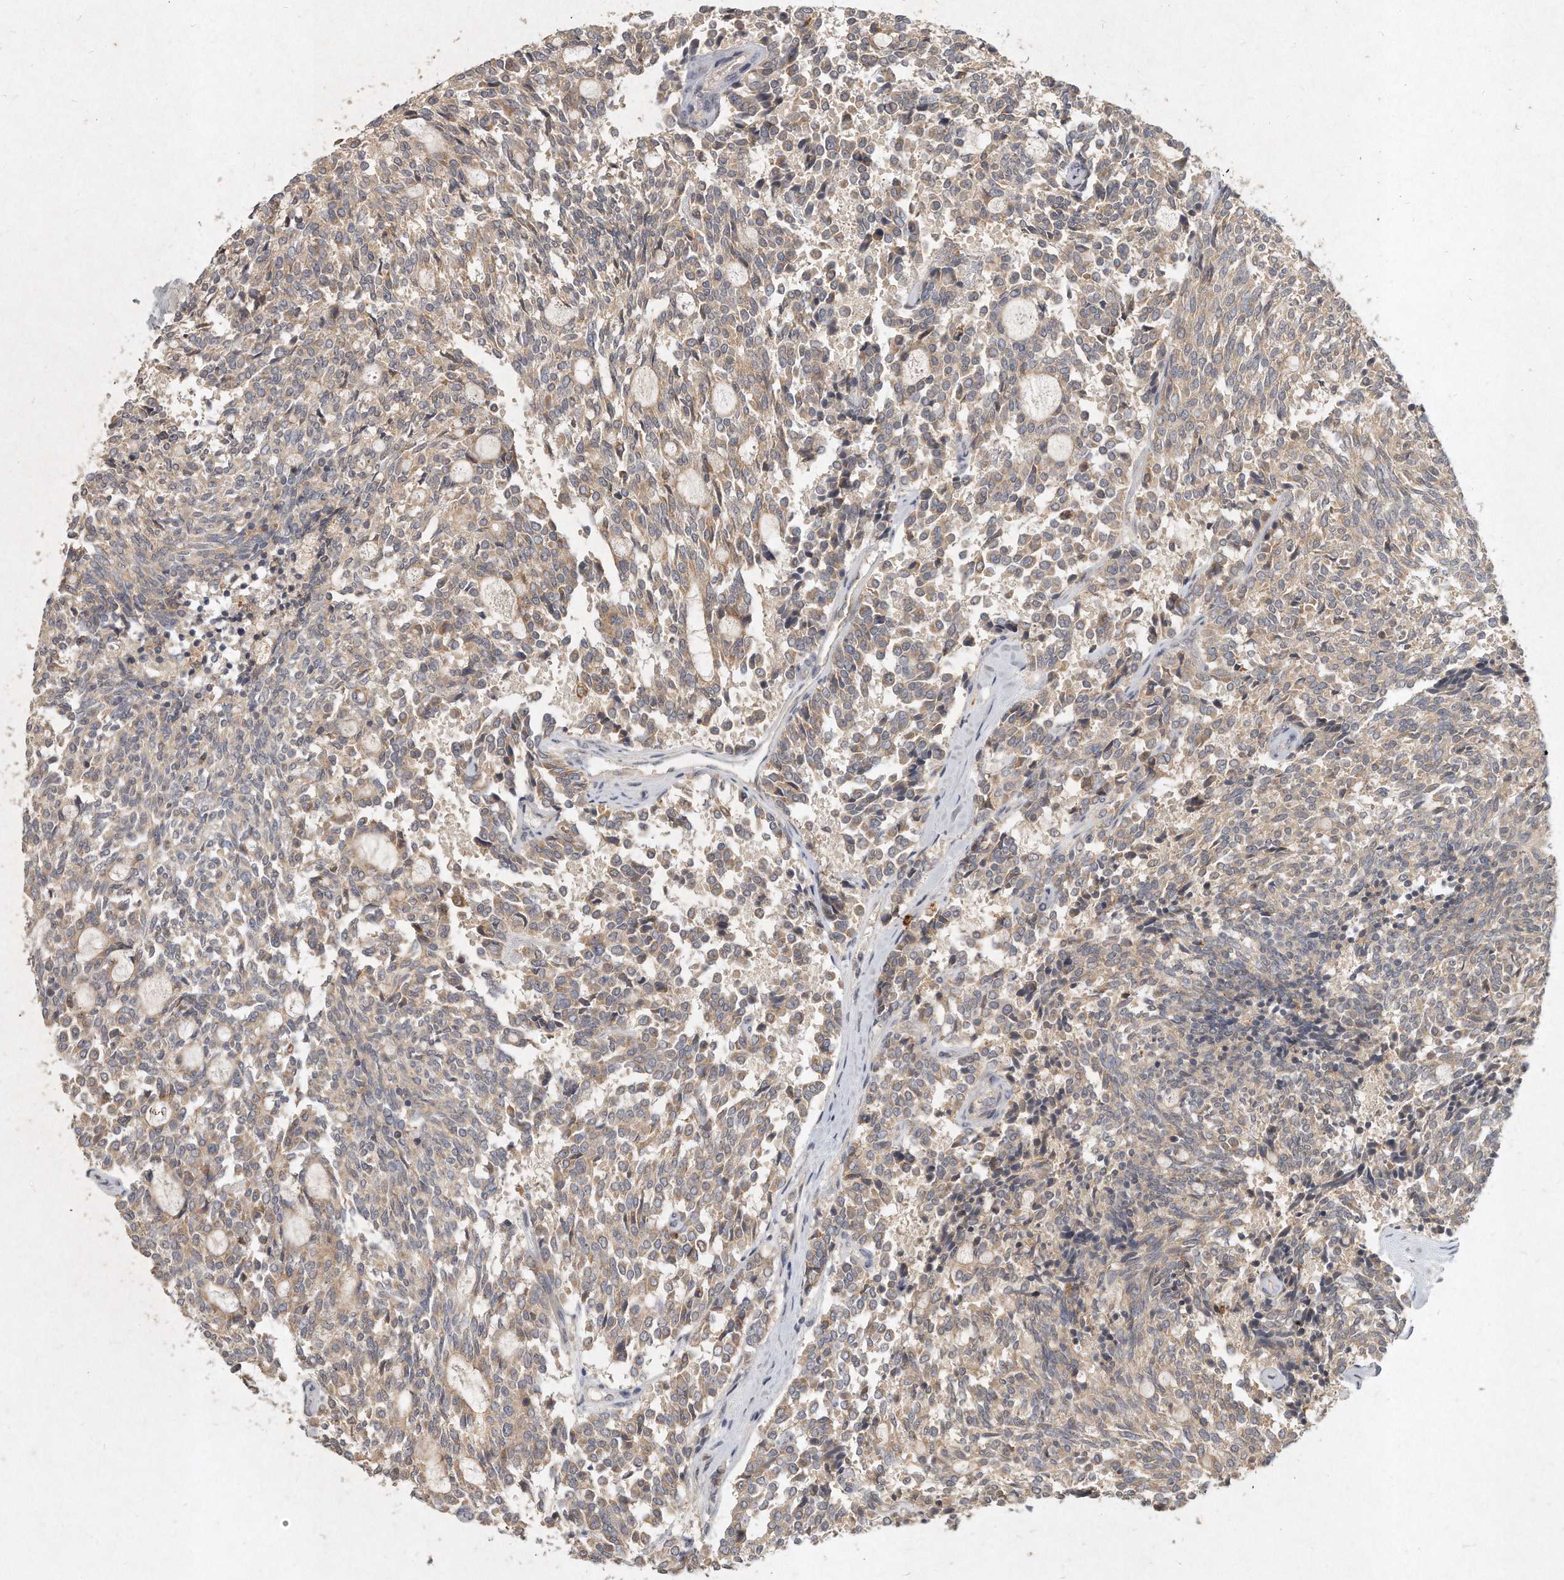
{"staining": {"intensity": "weak", "quantity": ">75%", "location": "cytoplasmic/membranous"}, "tissue": "carcinoid", "cell_type": "Tumor cells", "image_type": "cancer", "snomed": [{"axis": "morphology", "description": "Carcinoid, malignant, NOS"}, {"axis": "topography", "description": "Pancreas"}], "caption": "Carcinoid stained for a protein (brown) exhibits weak cytoplasmic/membranous positive positivity in approximately >75% of tumor cells.", "gene": "LGALS8", "patient": {"sex": "female", "age": 54}}